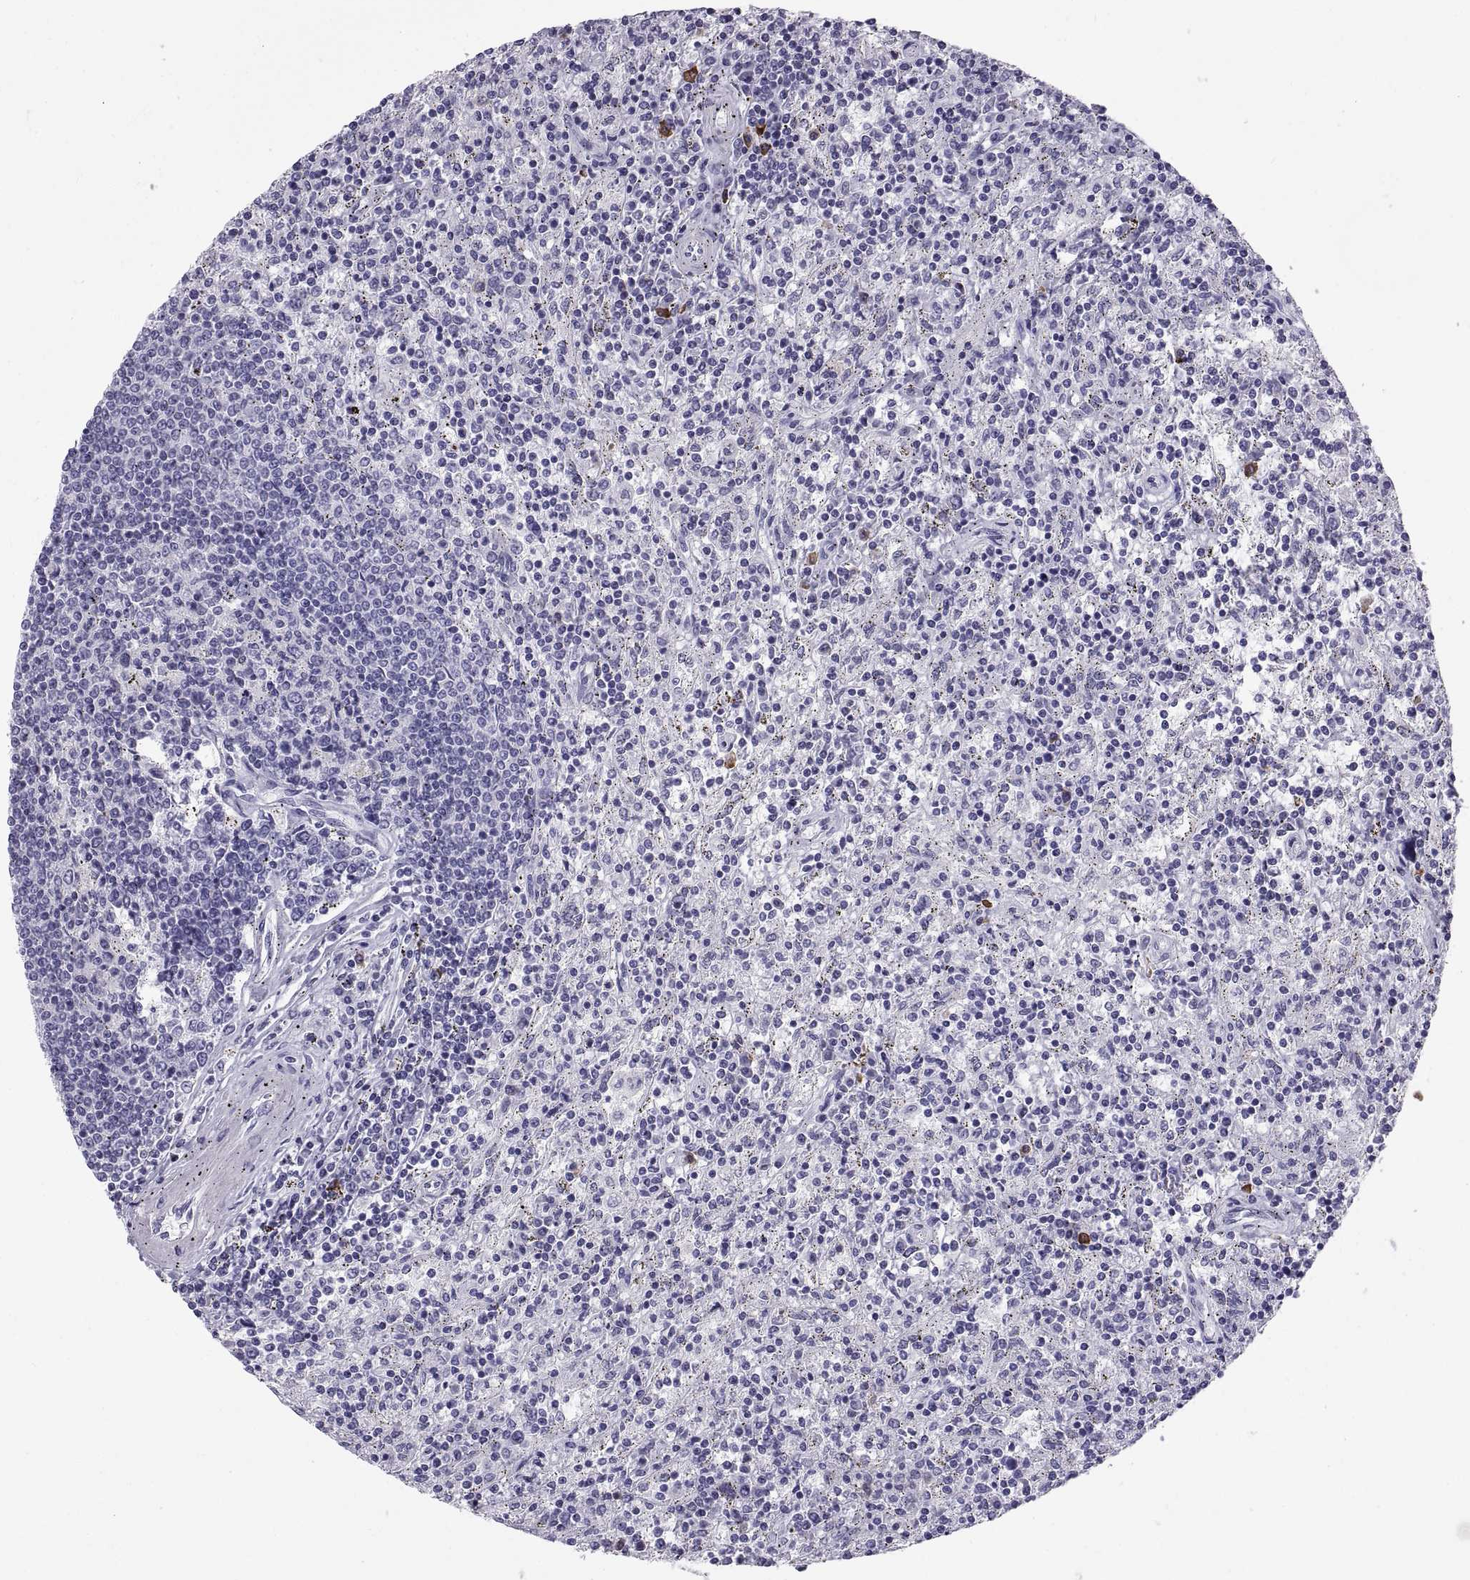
{"staining": {"intensity": "negative", "quantity": "none", "location": "none"}, "tissue": "lymphoma", "cell_type": "Tumor cells", "image_type": "cancer", "snomed": [{"axis": "morphology", "description": "Malignant lymphoma, non-Hodgkin's type, Low grade"}, {"axis": "topography", "description": "Spleen"}], "caption": "This is an IHC photomicrograph of human lymphoma. There is no positivity in tumor cells.", "gene": "CT47A10", "patient": {"sex": "male", "age": 62}}